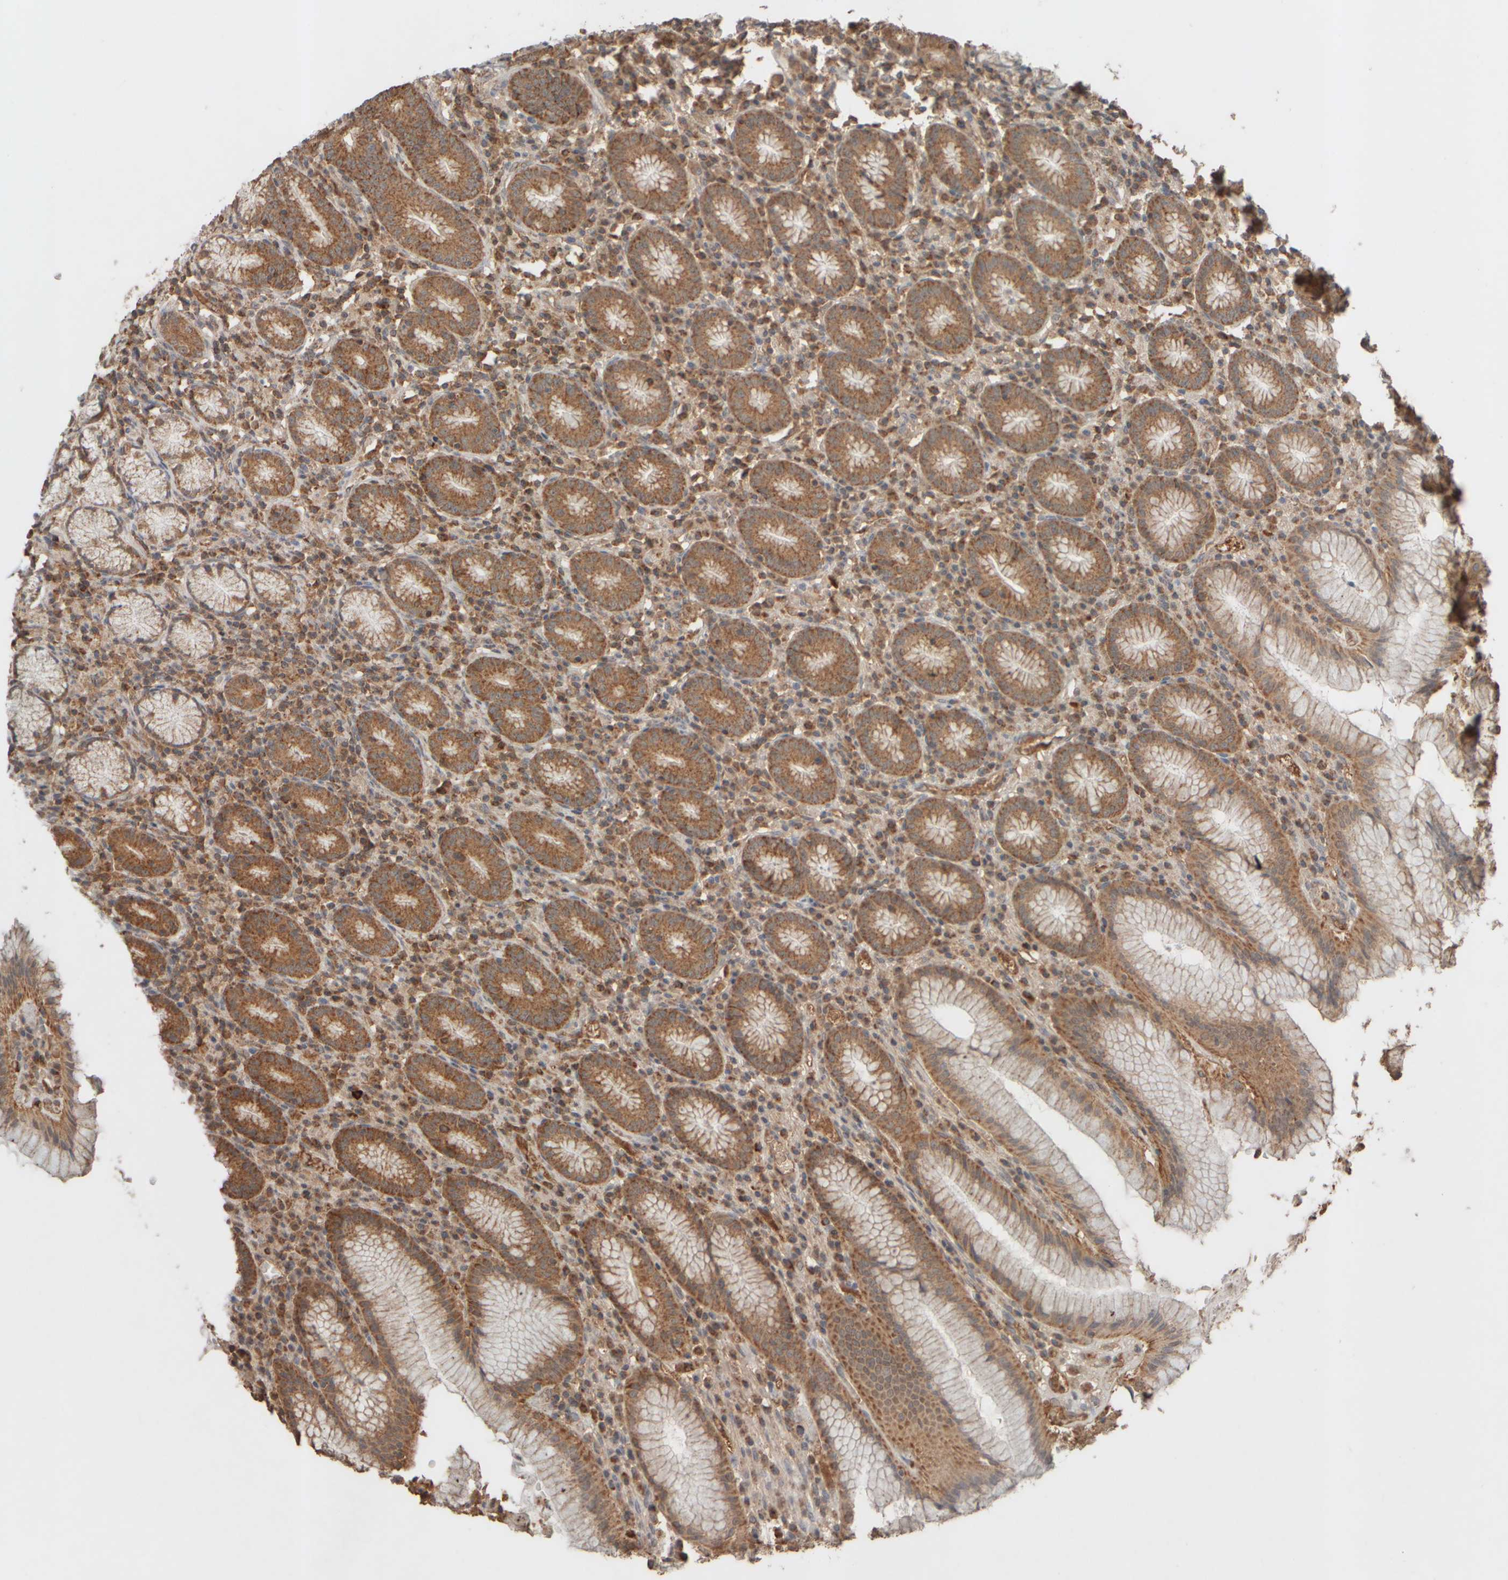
{"staining": {"intensity": "moderate", "quantity": ">75%", "location": "cytoplasmic/membranous"}, "tissue": "stomach", "cell_type": "Glandular cells", "image_type": "normal", "snomed": [{"axis": "morphology", "description": "Normal tissue, NOS"}, {"axis": "topography", "description": "Stomach"}], "caption": "Glandular cells demonstrate medium levels of moderate cytoplasmic/membranous staining in approximately >75% of cells in unremarkable human stomach. The staining was performed using DAB (3,3'-diaminobenzidine) to visualize the protein expression in brown, while the nuclei were stained in blue with hematoxylin (Magnification: 20x).", "gene": "EIF2B3", "patient": {"sex": "male", "age": 55}}